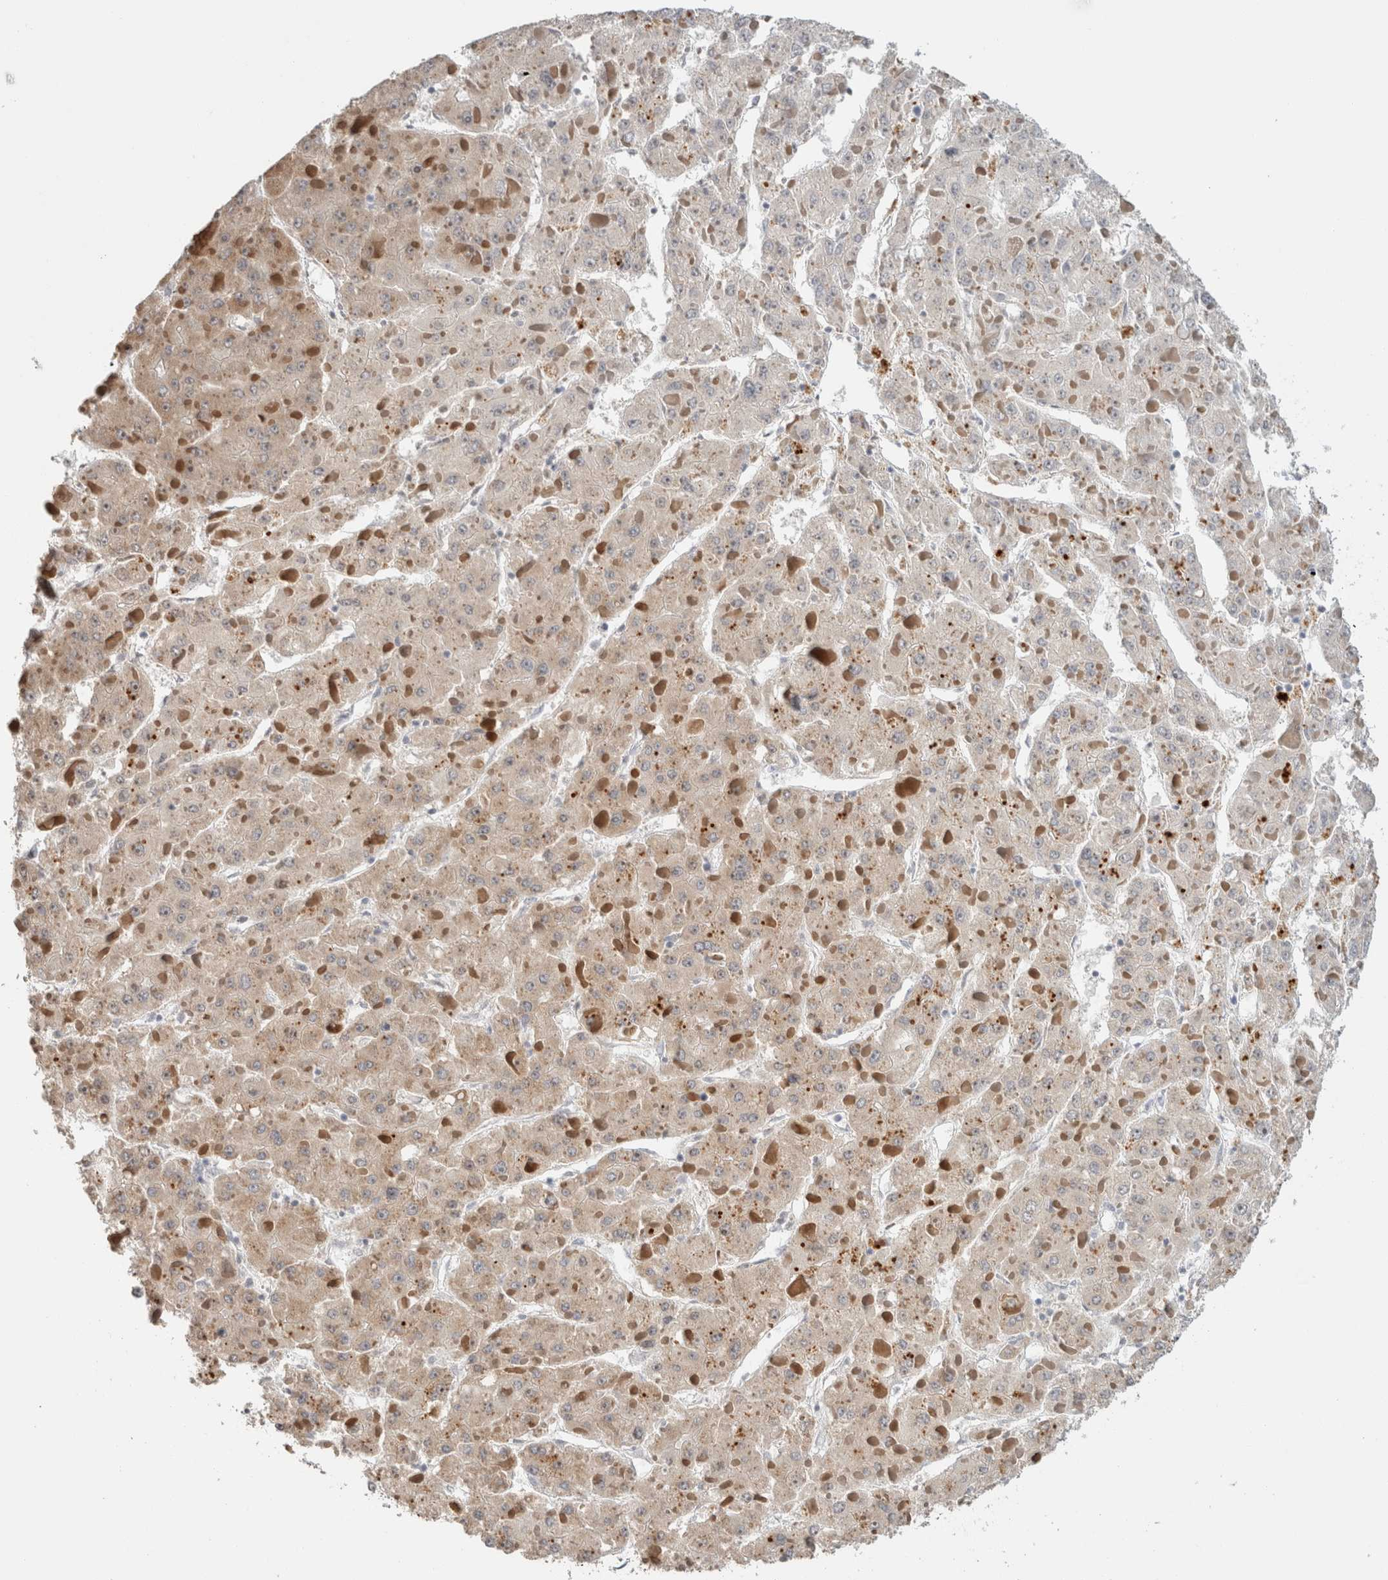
{"staining": {"intensity": "weak", "quantity": ">75%", "location": "cytoplasmic/membranous"}, "tissue": "liver cancer", "cell_type": "Tumor cells", "image_type": "cancer", "snomed": [{"axis": "morphology", "description": "Carcinoma, Hepatocellular, NOS"}, {"axis": "topography", "description": "Liver"}], "caption": "Weak cytoplasmic/membranous staining is seen in about >75% of tumor cells in hepatocellular carcinoma (liver).", "gene": "CRAT", "patient": {"sex": "female", "age": 73}}